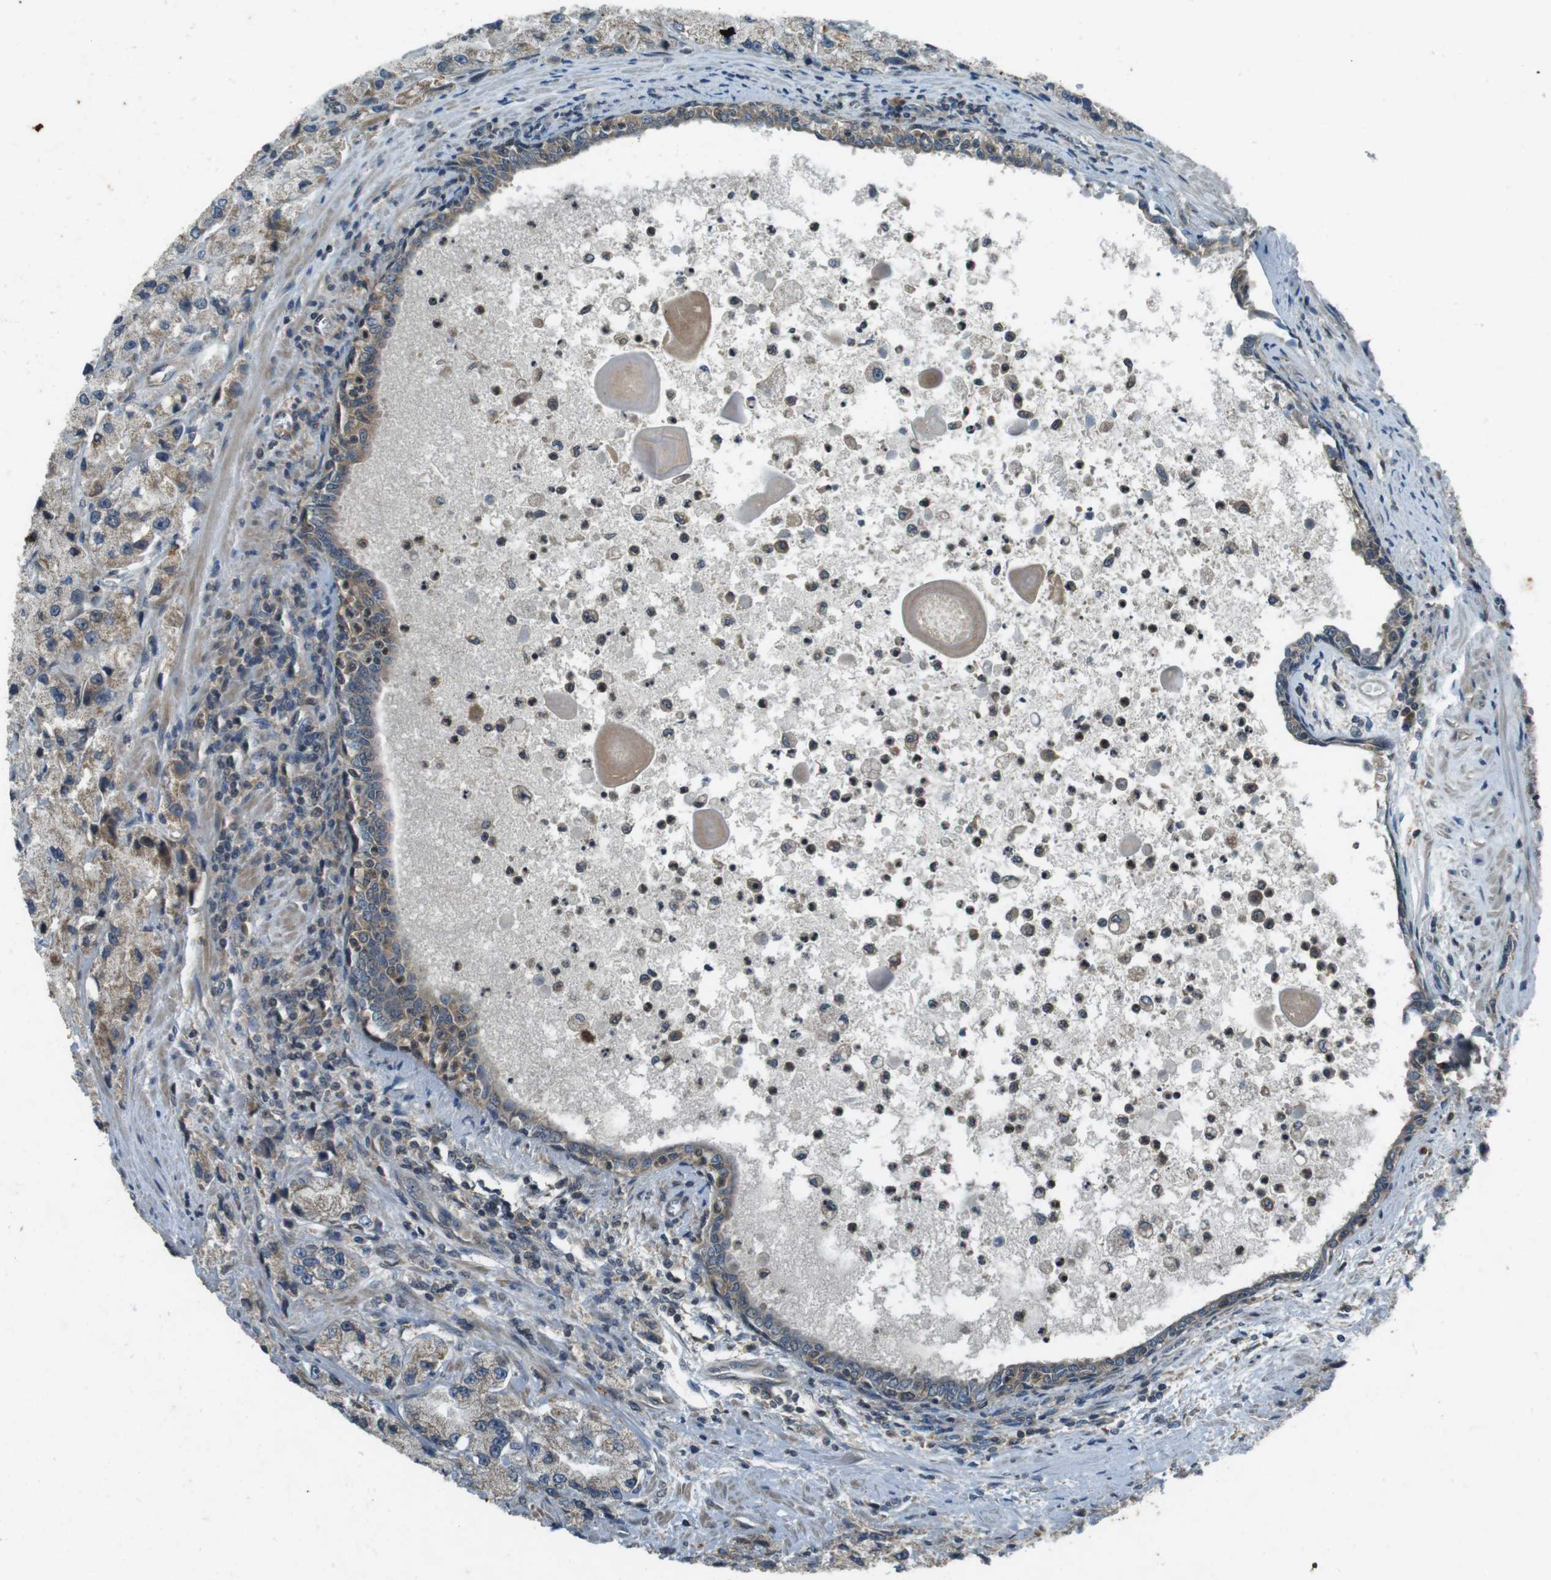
{"staining": {"intensity": "weak", "quantity": "25%-75%", "location": "cytoplasmic/membranous"}, "tissue": "prostate cancer", "cell_type": "Tumor cells", "image_type": "cancer", "snomed": [{"axis": "morphology", "description": "Adenocarcinoma, High grade"}, {"axis": "topography", "description": "Prostate"}], "caption": "Brown immunohistochemical staining in human adenocarcinoma (high-grade) (prostate) shows weak cytoplasmic/membranous expression in approximately 25%-75% of tumor cells.", "gene": "ZYX", "patient": {"sex": "male", "age": 58}}